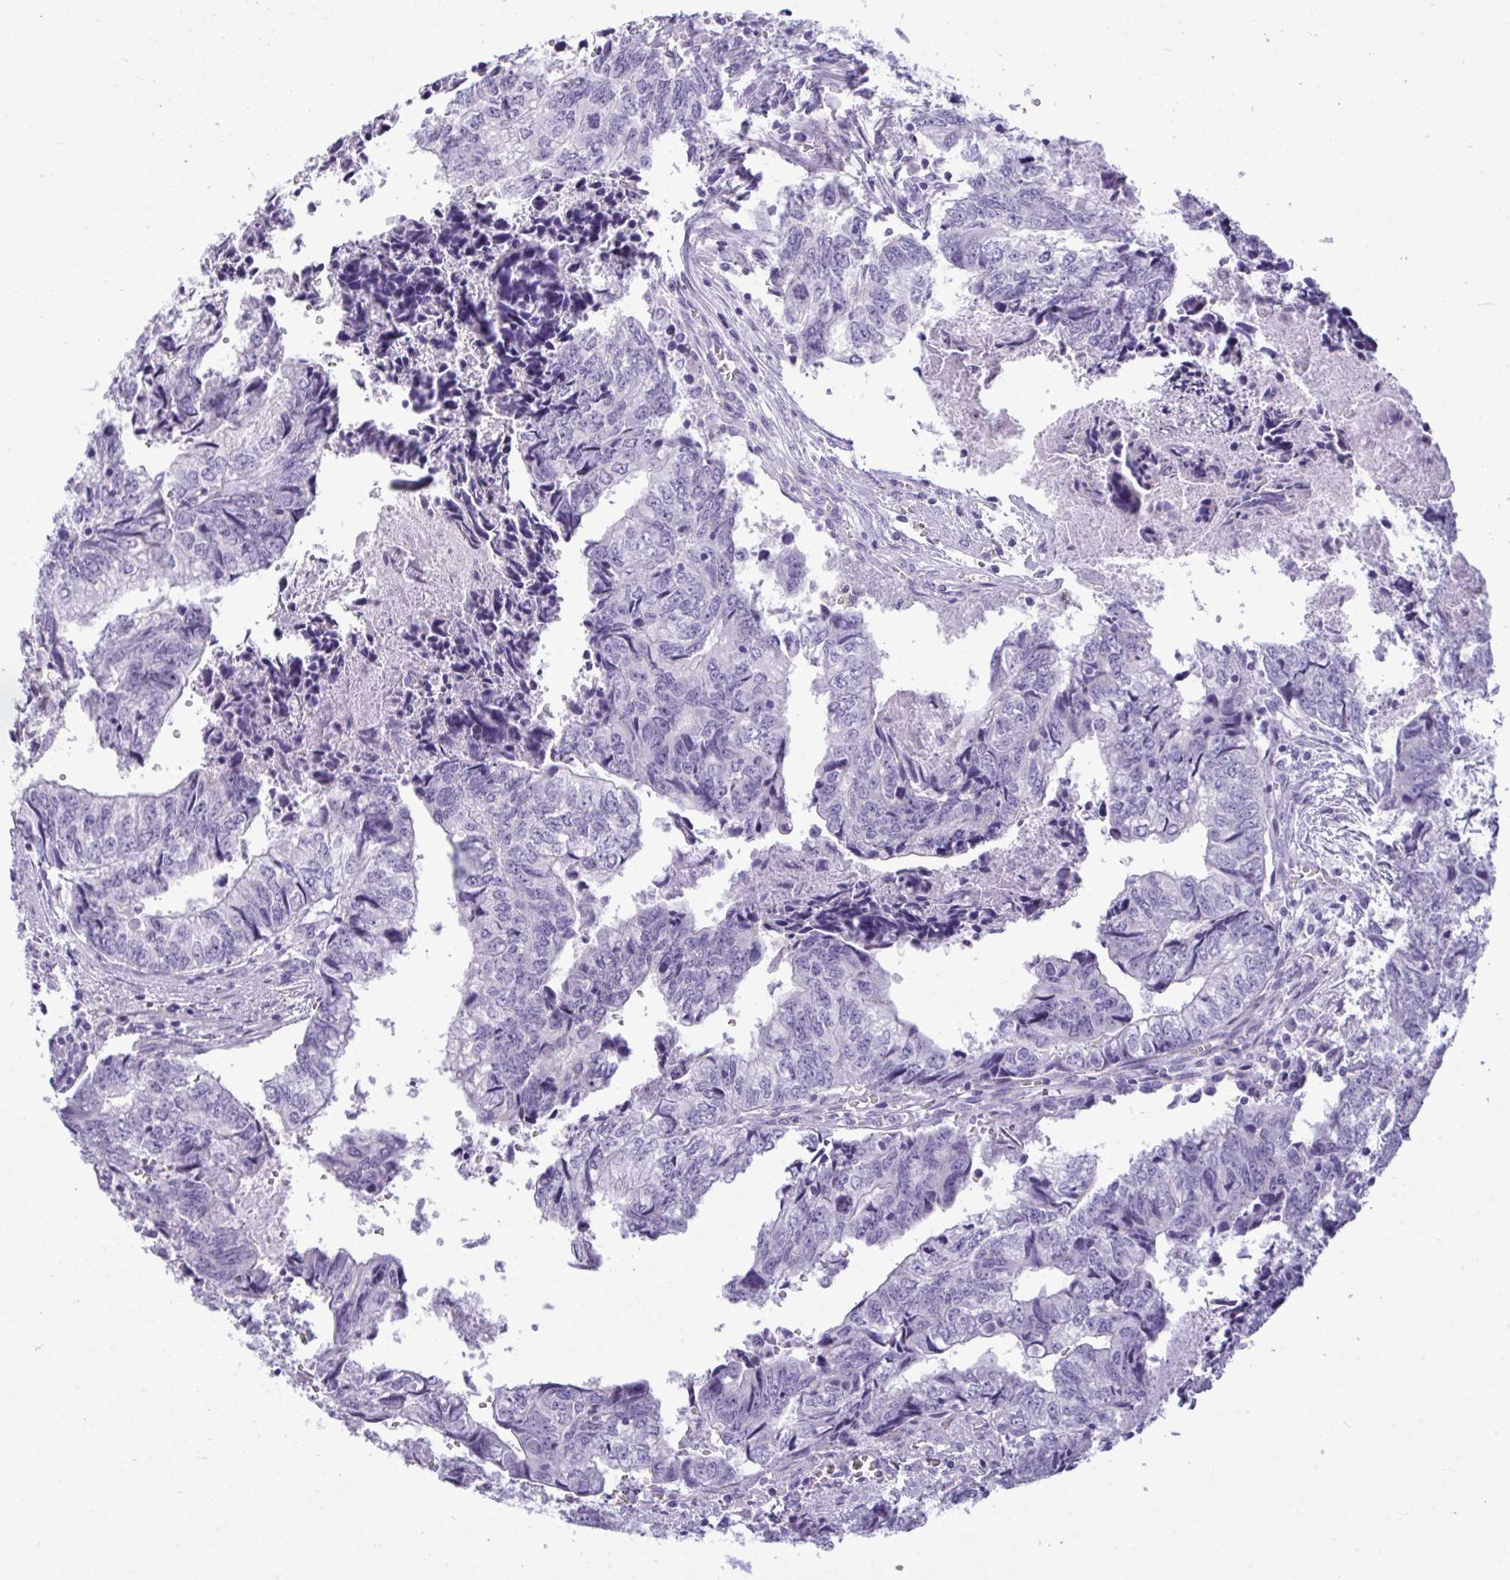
{"staining": {"intensity": "negative", "quantity": "none", "location": "none"}, "tissue": "colorectal cancer", "cell_type": "Tumor cells", "image_type": "cancer", "snomed": [{"axis": "morphology", "description": "Adenocarcinoma, NOS"}, {"axis": "topography", "description": "Colon"}], "caption": "Tumor cells are negative for brown protein staining in colorectal adenocarcinoma.", "gene": "MYH10", "patient": {"sex": "male", "age": 86}}